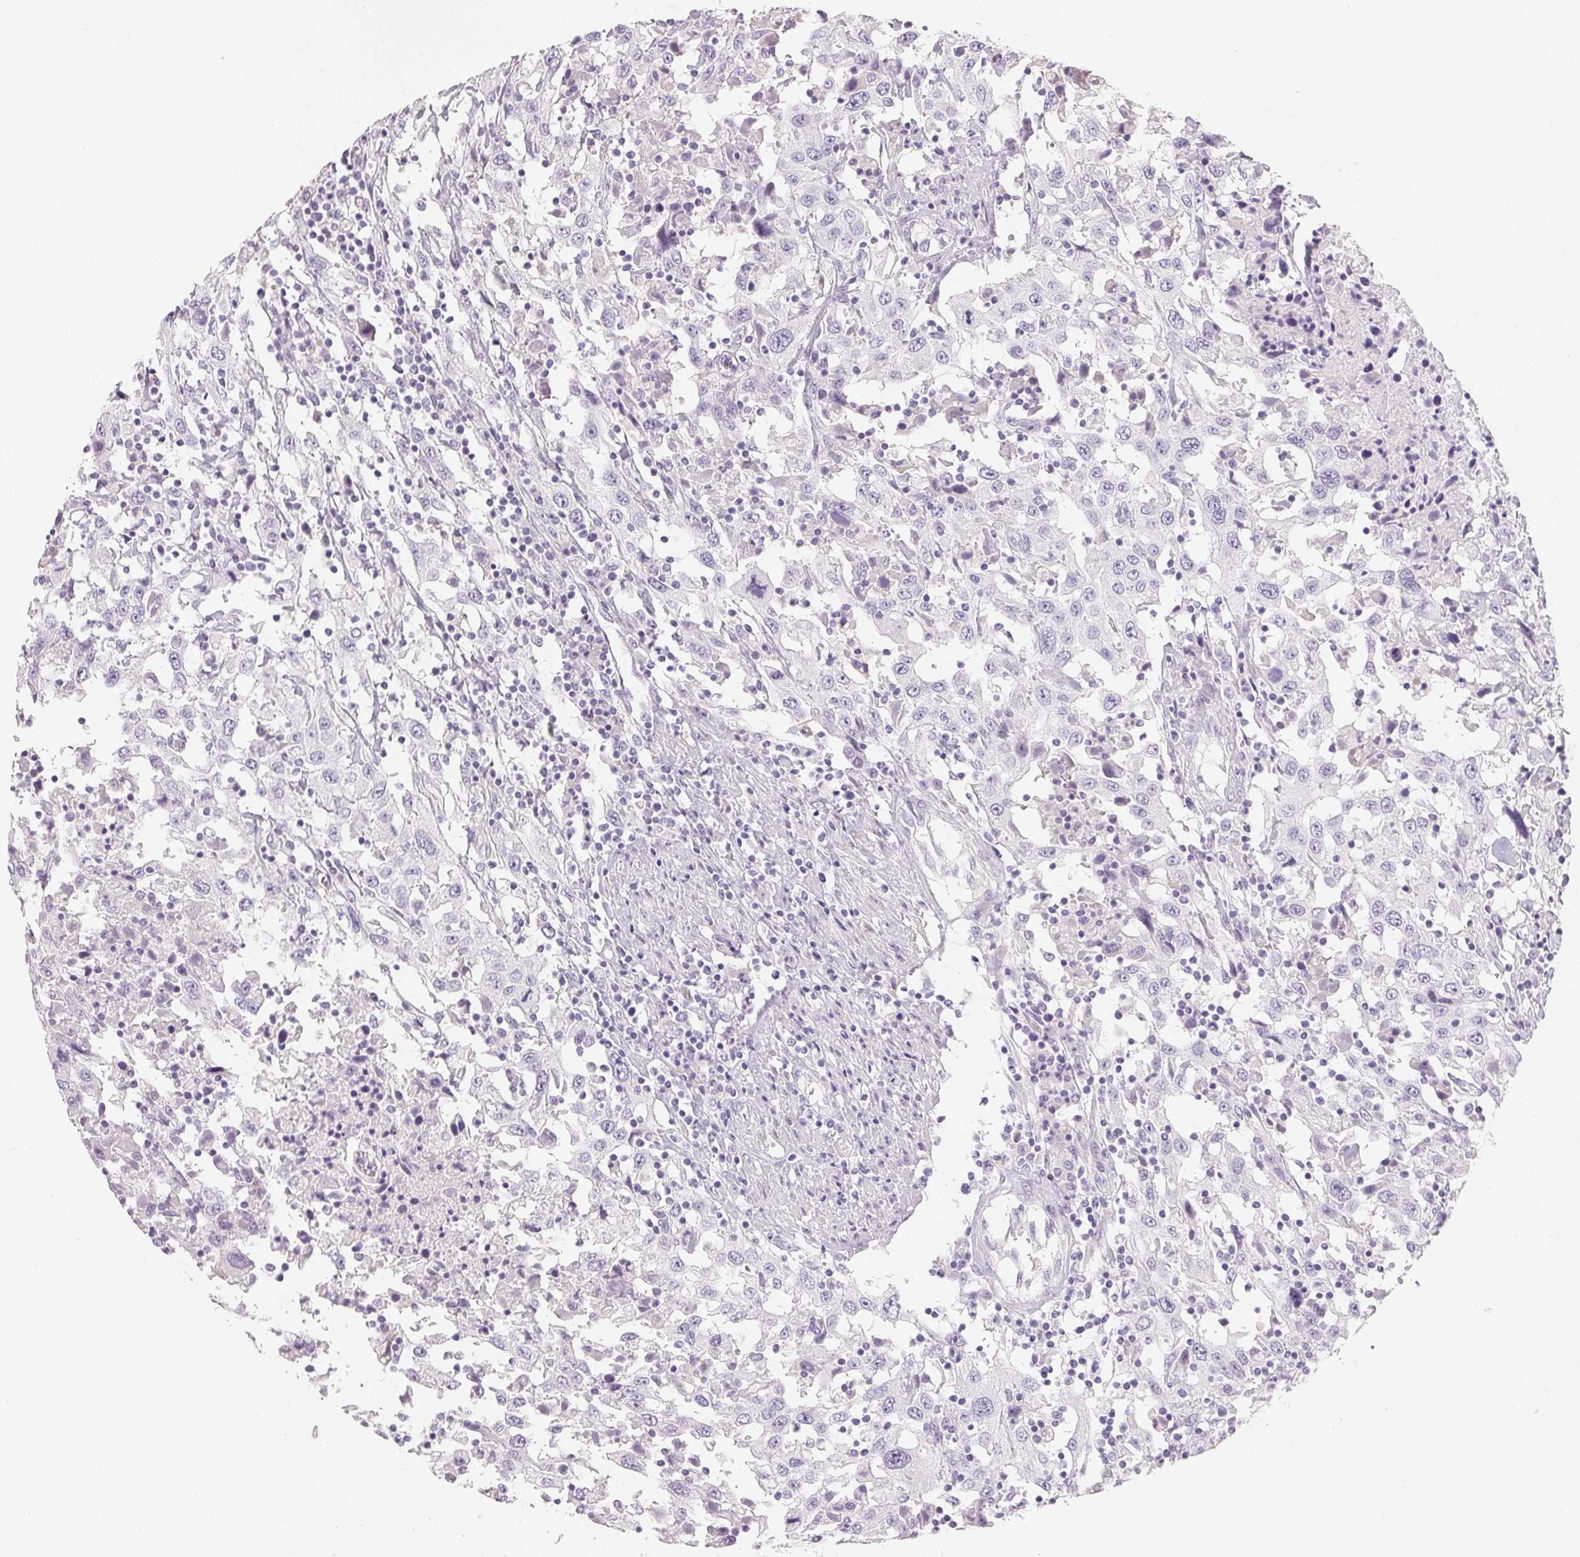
{"staining": {"intensity": "negative", "quantity": "none", "location": "none"}, "tissue": "urothelial cancer", "cell_type": "Tumor cells", "image_type": "cancer", "snomed": [{"axis": "morphology", "description": "Urothelial carcinoma, High grade"}, {"axis": "topography", "description": "Urinary bladder"}], "caption": "Histopathology image shows no significant protein positivity in tumor cells of high-grade urothelial carcinoma.", "gene": "MIOX", "patient": {"sex": "male", "age": 61}}